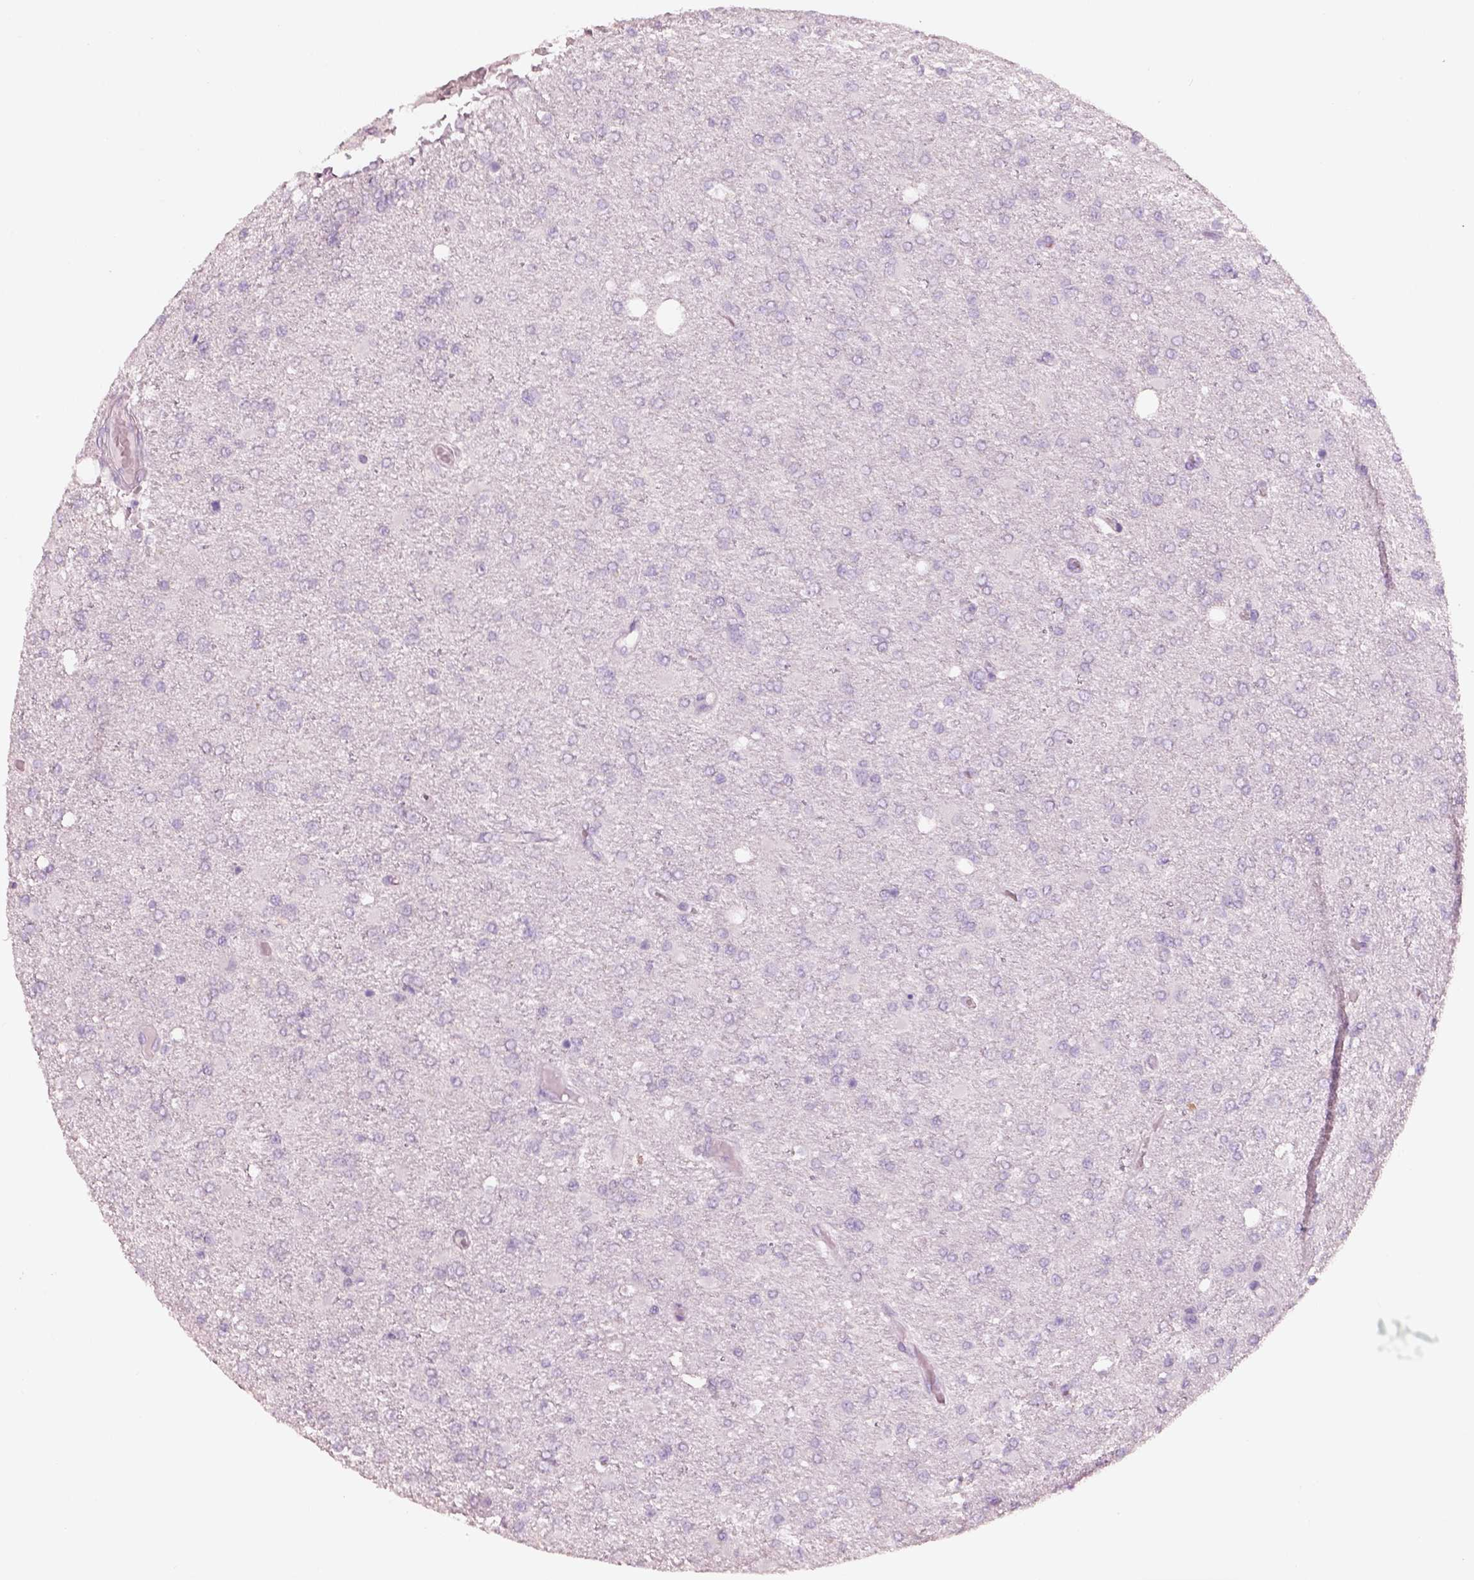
{"staining": {"intensity": "negative", "quantity": "none", "location": "none"}, "tissue": "glioma", "cell_type": "Tumor cells", "image_type": "cancer", "snomed": [{"axis": "morphology", "description": "Glioma, malignant, High grade"}, {"axis": "topography", "description": "Cerebral cortex"}], "caption": "Immunohistochemistry (IHC) photomicrograph of neoplastic tissue: human malignant high-grade glioma stained with DAB (3,3'-diaminobenzidine) demonstrates no significant protein positivity in tumor cells.", "gene": "PNOC", "patient": {"sex": "male", "age": 70}}